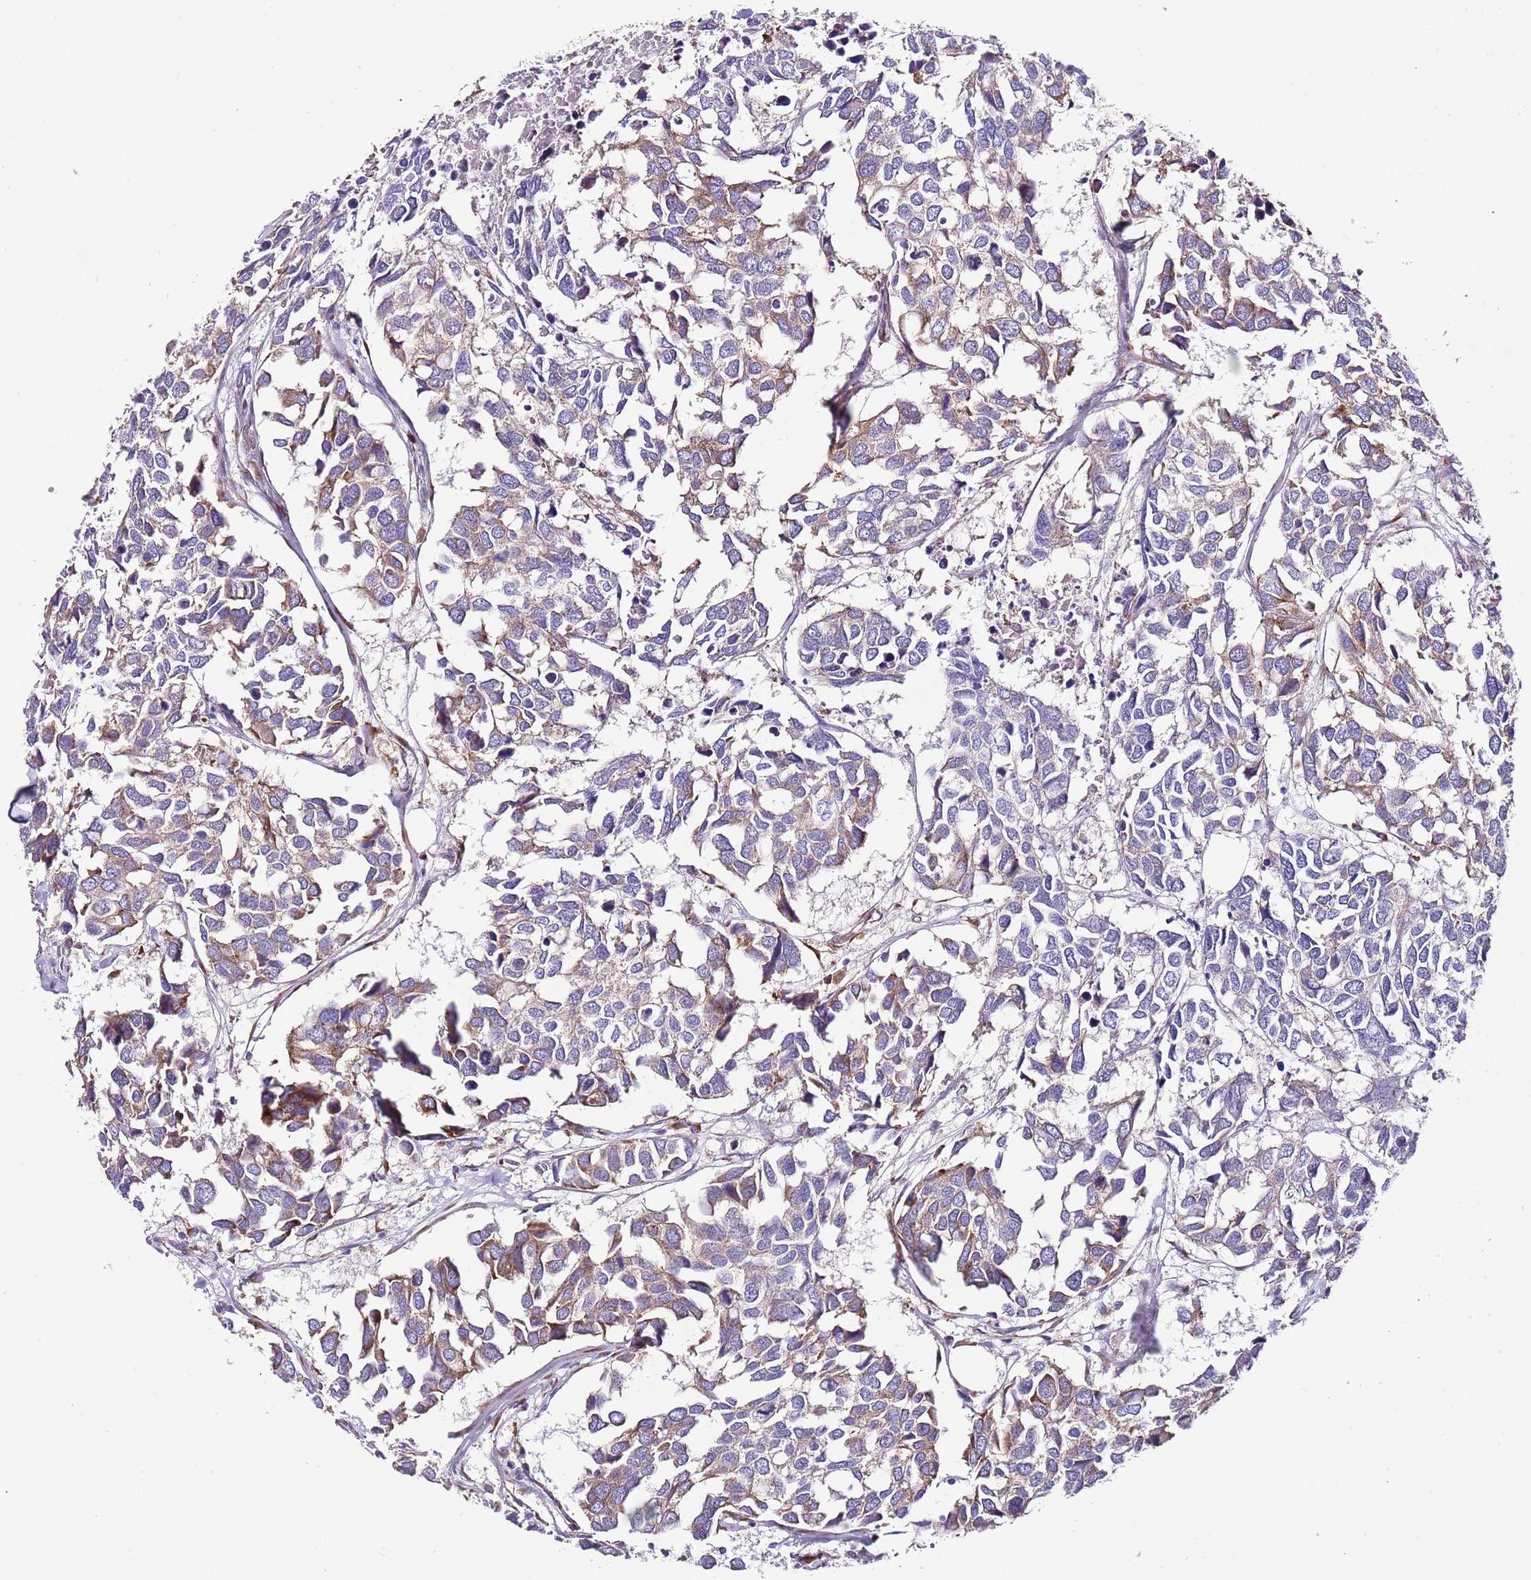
{"staining": {"intensity": "moderate", "quantity": ">75%", "location": "cytoplasmic/membranous"}, "tissue": "breast cancer", "cell_type": "Tumor cells", "image_type": "cancer", "snomed": [{"axis": "morphology", "description": "Duct carcinoma"}, {"axis": "topography", "description": "Breast"}], "caption": "DAB immunohistochemical staining of human invasive ductal carcinoma (breast) exhibits moderate cytoplasmic/membranous protein positivity in approximately >75% of tumor cells.", "gene": "RPS10", "patient": {"sex": "female", "age": 83}}